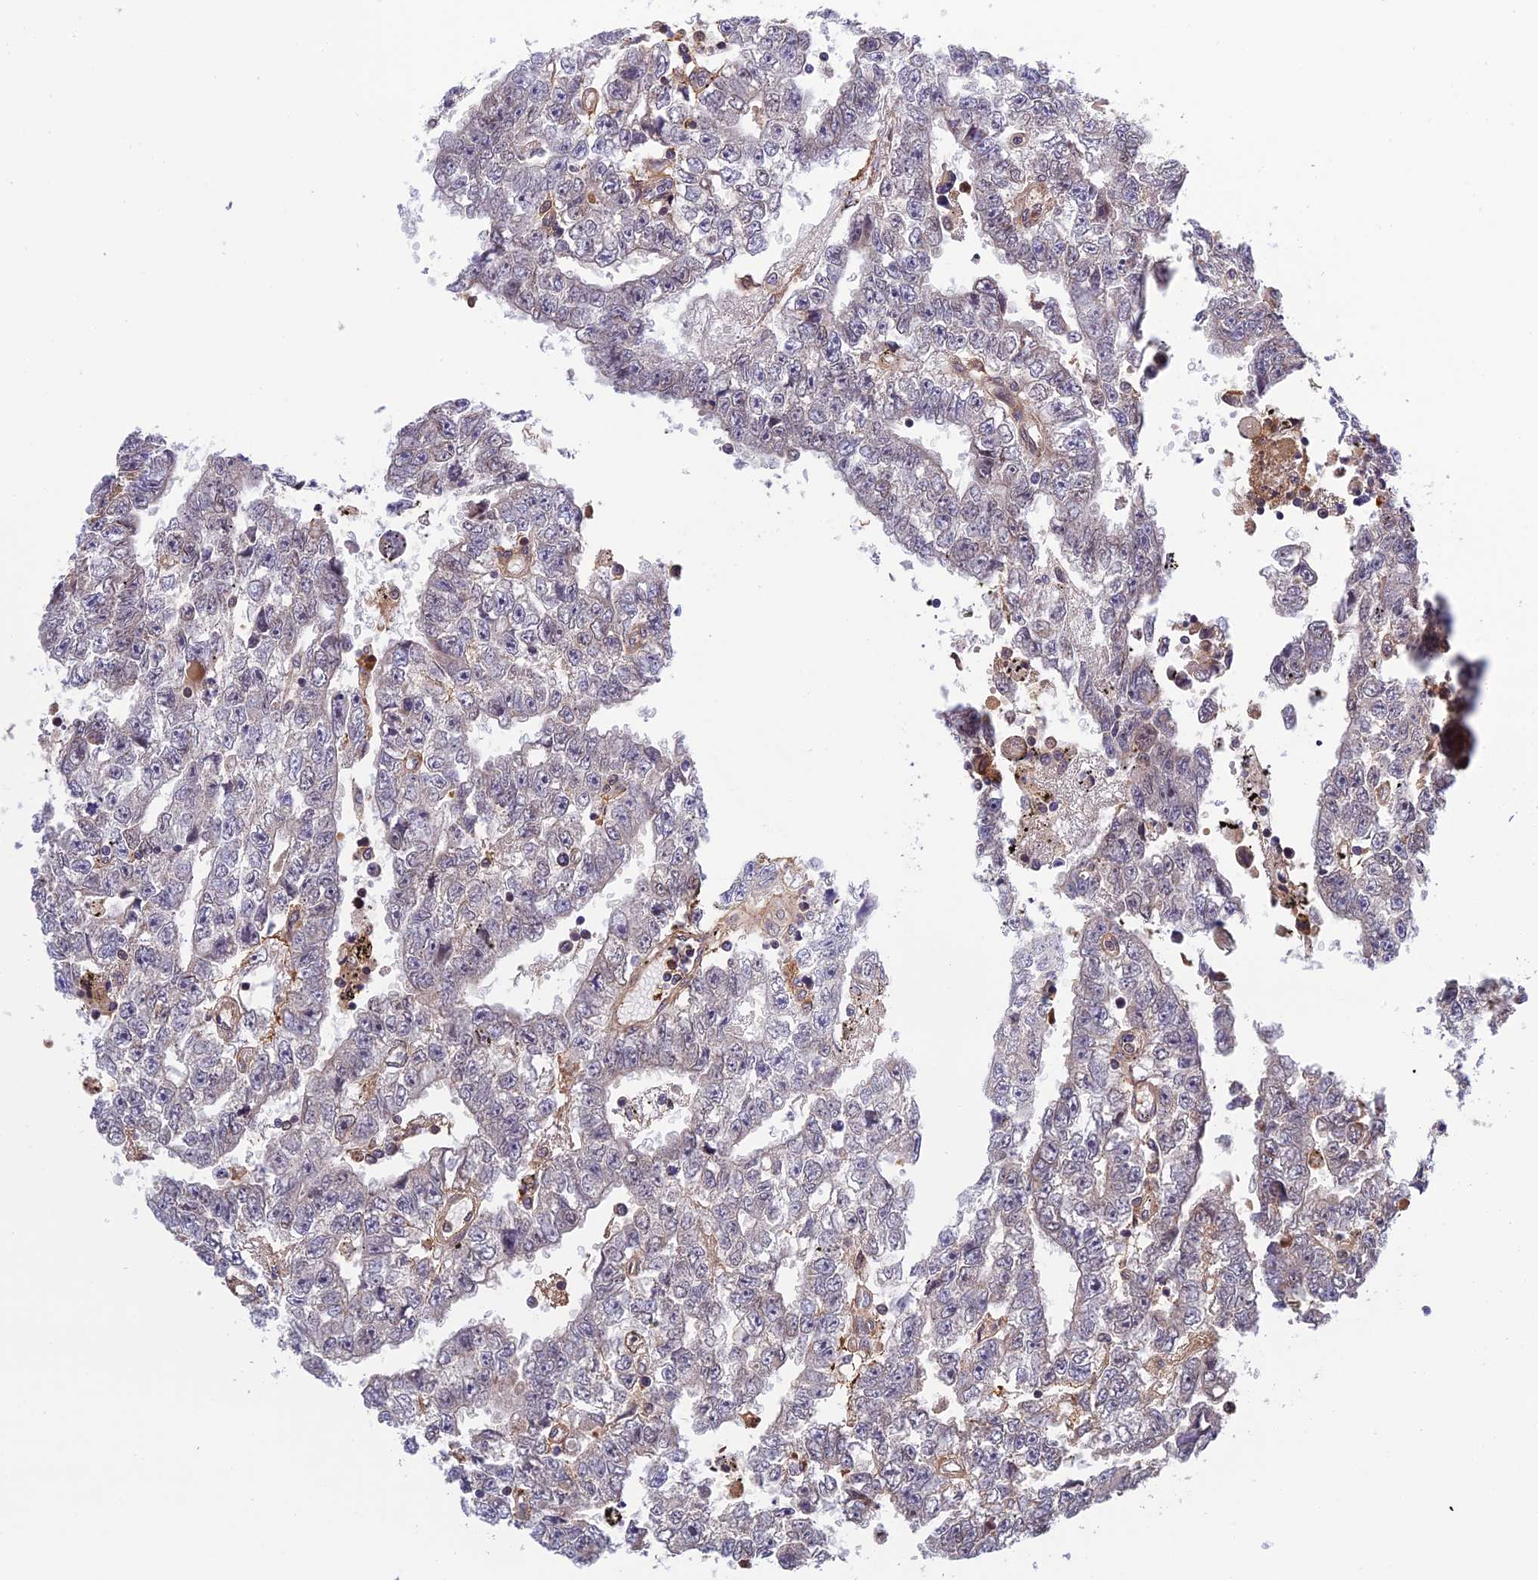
{"staining": {"intensity": "negative", "quantity": "none", "location": "none"}, "tissue": "testis cancer", "cell_type": "Tumor cells", "image_type": "cancer", "snomed": [{"axis": "morphology", "description": "Carcinoma, Embryonal, NOS"}, {"axis": "topography", "description": "Testis"}], "caption": "An immunohistochemistry (IHC) micrograph of testis cancer (embryonal carcinoma) is shown. There is no staining in tumor cells of testis cancer (embryonal carcinoma).", "gene": "REXO1", "patient": {"sex": "male", "age": 25}}